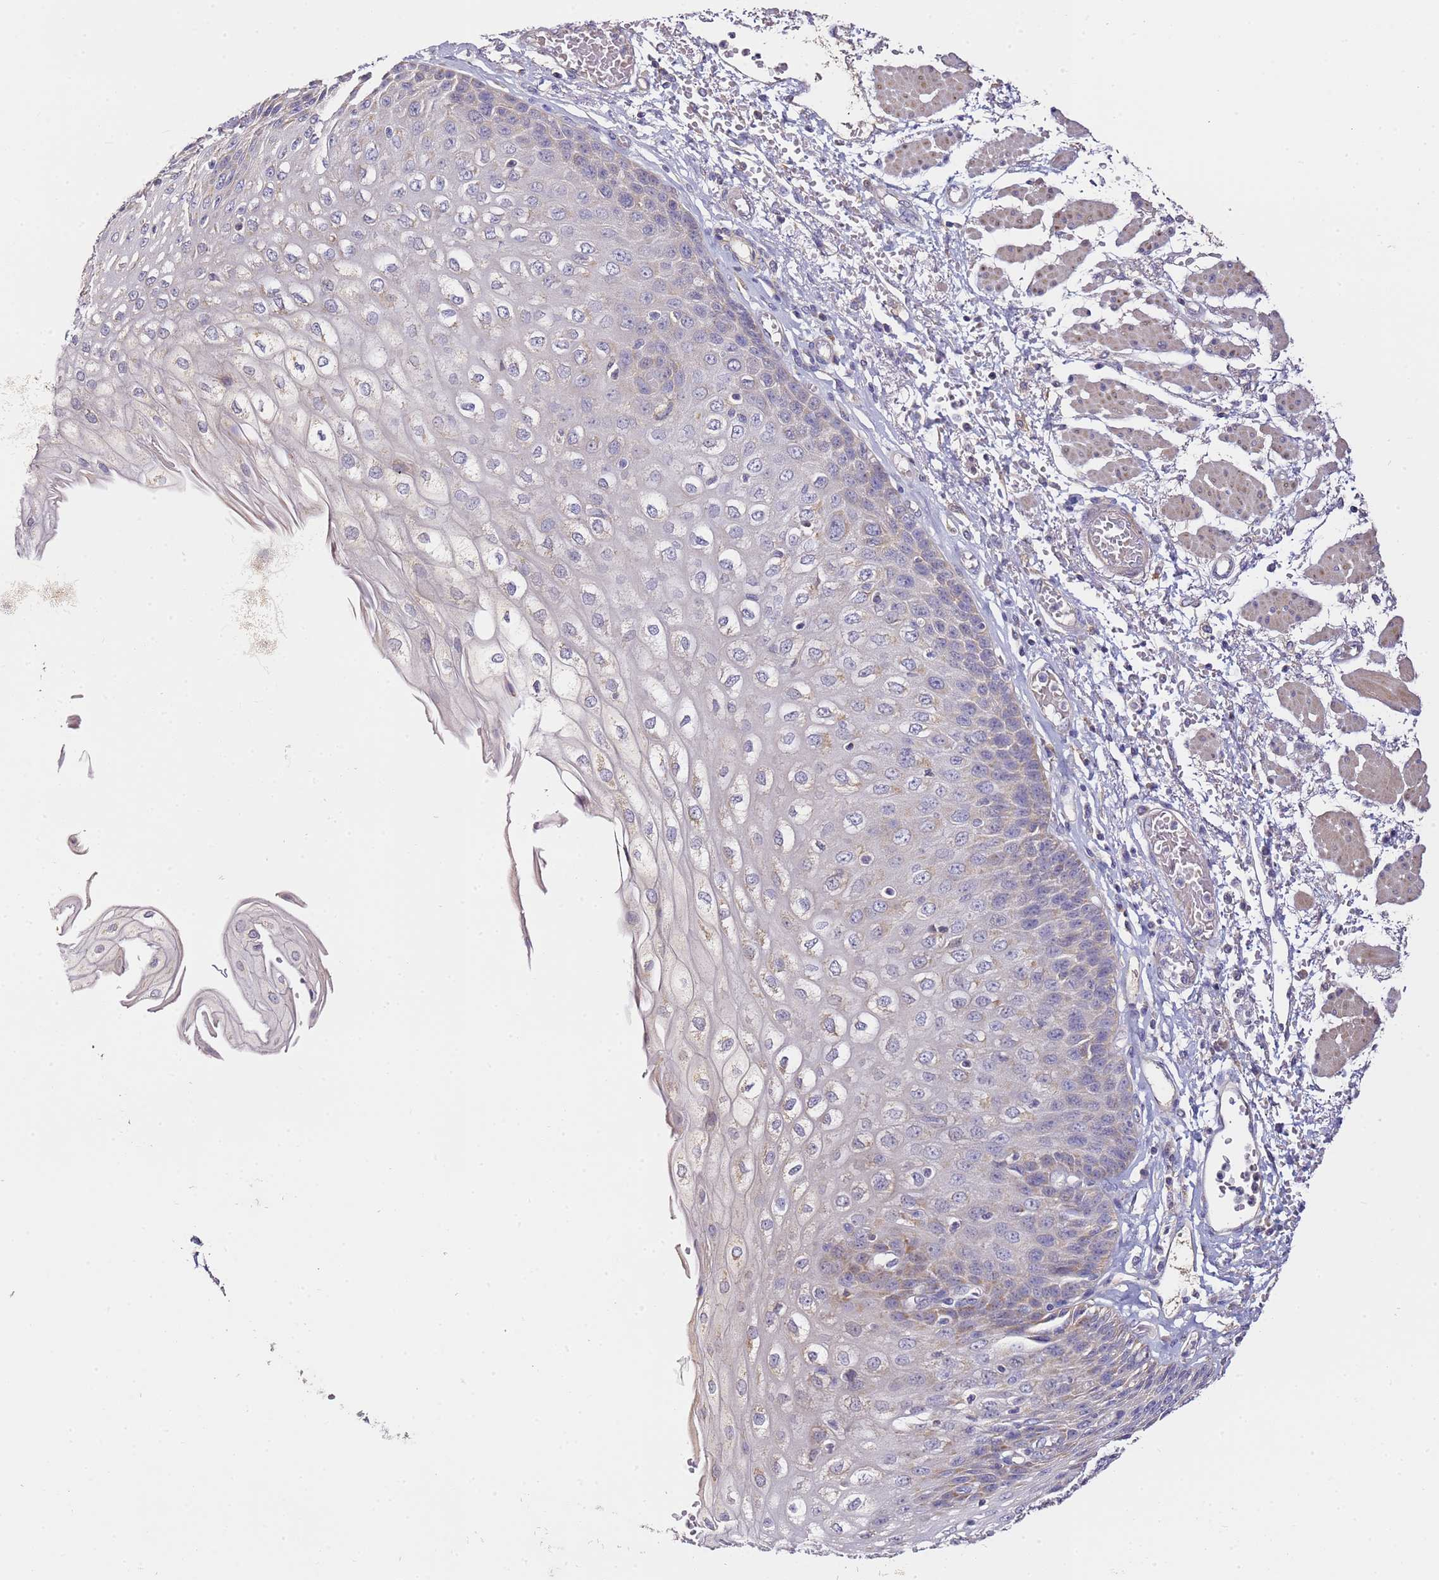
{"staining": {"intensity": "weak", "quantity": "<25%", "location": "cytoplasmic/membranous"}, "tissue": "esophagus", "cell_type": "Squamous epithelial cells", "image_type": "normal", "snomed": [{"axis": "morphology", "description": "Normal tissue, NOS"}, {"axis": "topography", "description": "Esophagus"}], "caption": "Immunohistochemistry of normal human esophagus demonstrates no staining in squamous epithelial cells. (DAB immunohistochemistry with hematoxylin counter stain).", "gene": "OR2B11", "patient": {"sex": "male", "age": 81}}